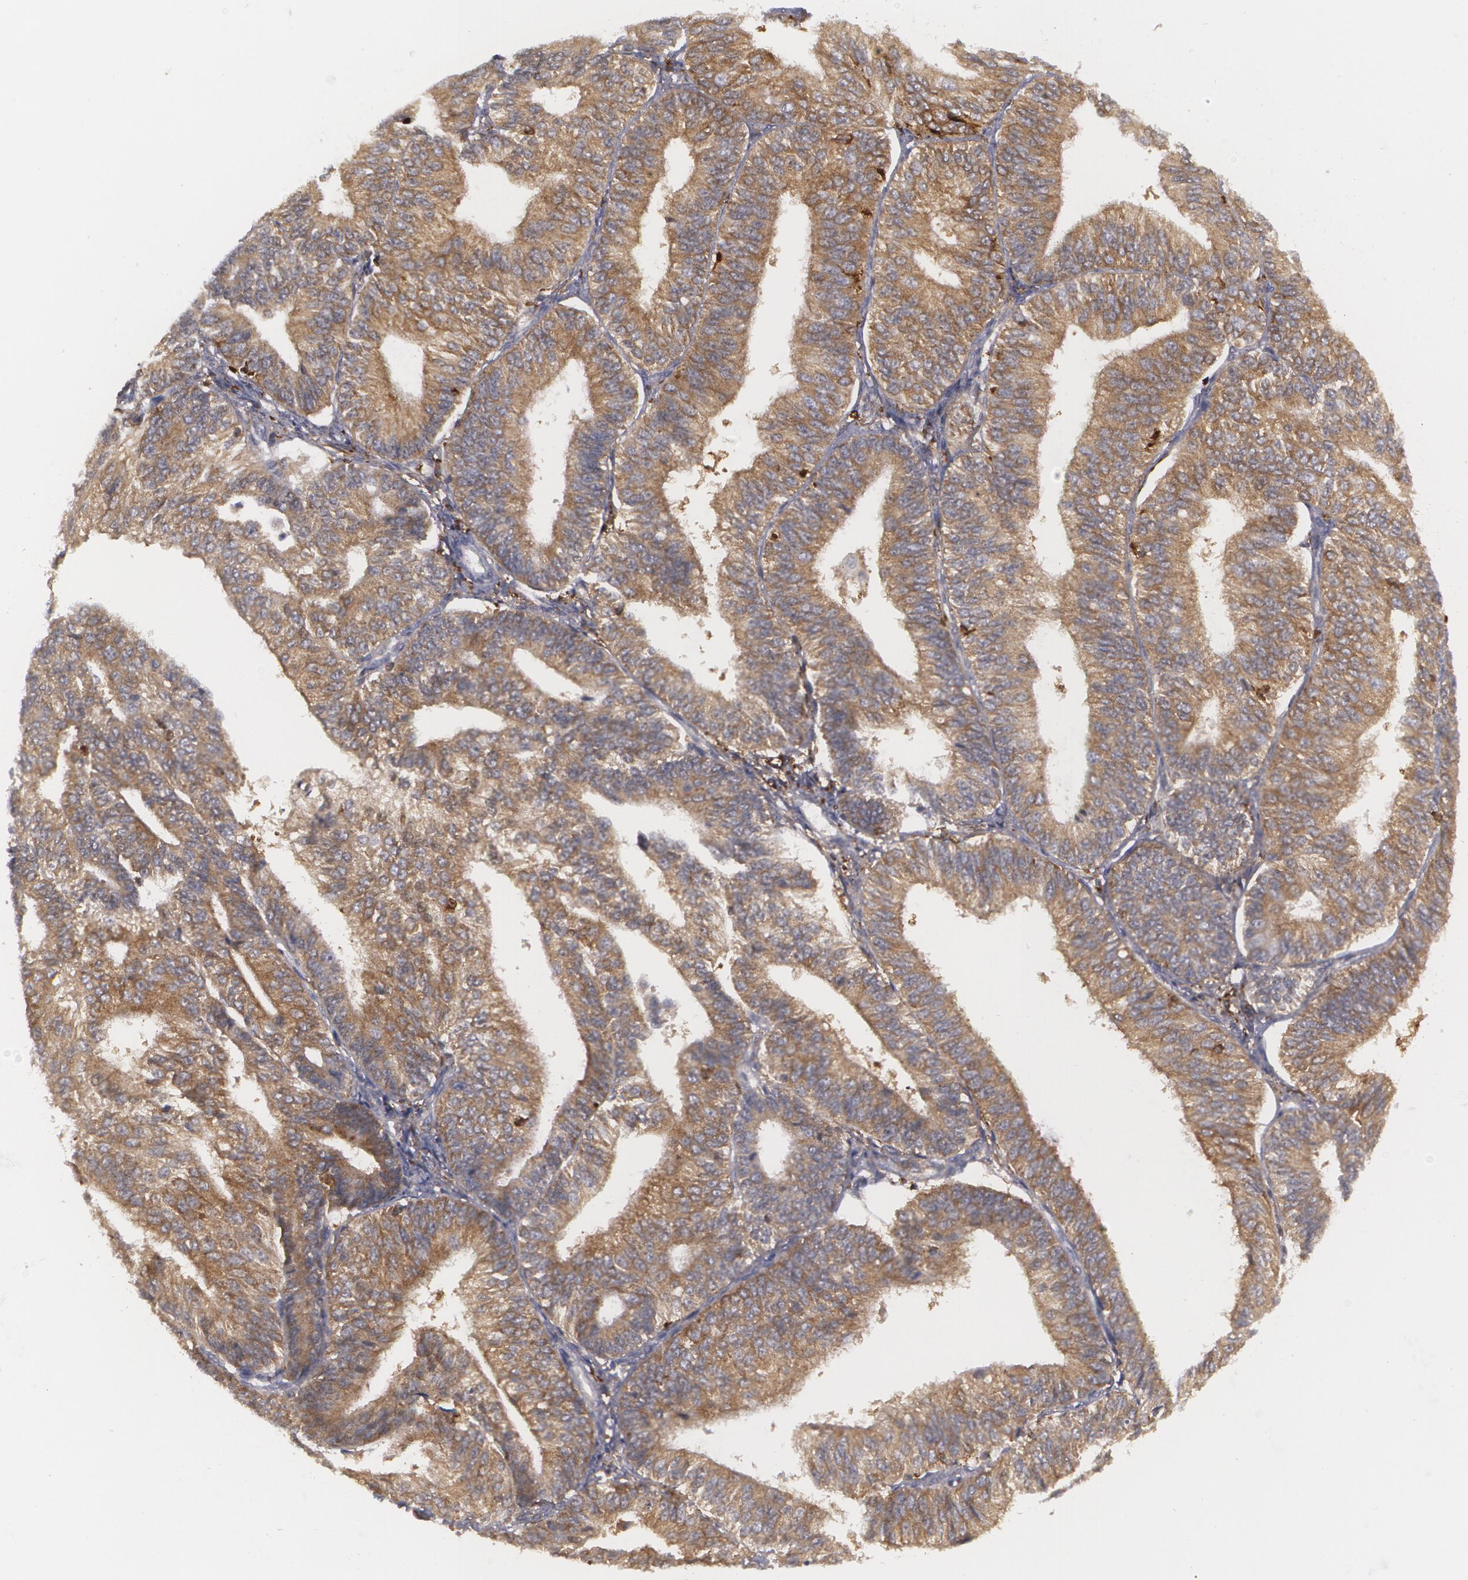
{"staining": {"intensity": "moderate", "quantity": ">75%", "location": "cytoplasmic/membranous"}, "tissue": "endometrial cancer", "cell_type": "Tumor cells", "image_type": "cancer", "snomed": [{"axis": "morphology", "description": "Adenocarcinoma, NOS"}, {"axis": "topography", "description": "Endometrium"}], "caption": "Tumor cells exhibit moderate cytoplasmic/membranous expression in about >75% of cells in endometrial adenocarcinoma. The protein is shown in brown color, while the nuclei are stained blue.", "gene": "BIN1", "patient": {"sex": "female", "age": 55}}